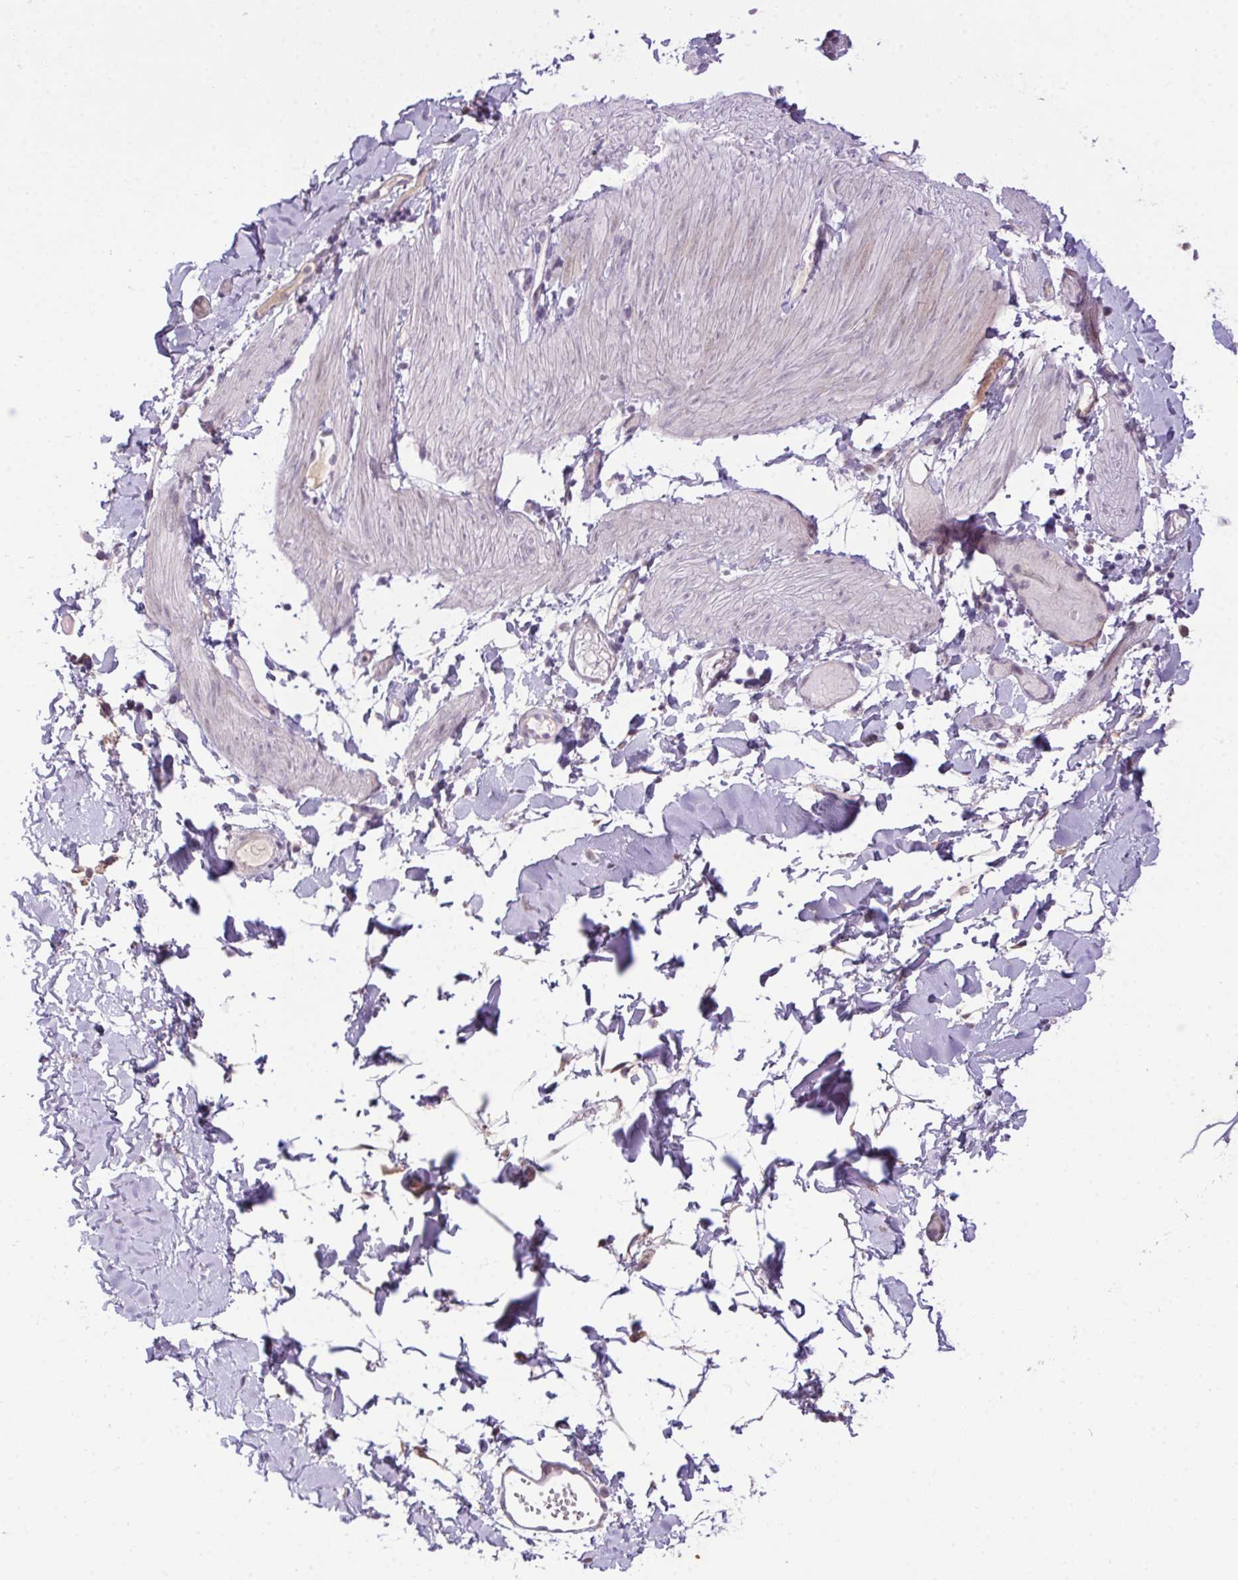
{"staining": {"intensity": "negative", "quantity": "none", "location": "none"}, "tissue": "adipose tissue", "cell_type": "Adipocytes", "image_type": "normal", "snomed": [{"axis": "morphology", "description": "Normal tissue, NOS"}, {"axis": "topography", "description": "Gallbladder"}, {"axis": "topography", "description": "Peripheral nerve tissue"}], "caption": "The micrograph demonstrates no staining of adipocytes in normal adipose tissue.", "gene": "LRRTM1", "patient": {"sex": "female", "age": 45}}